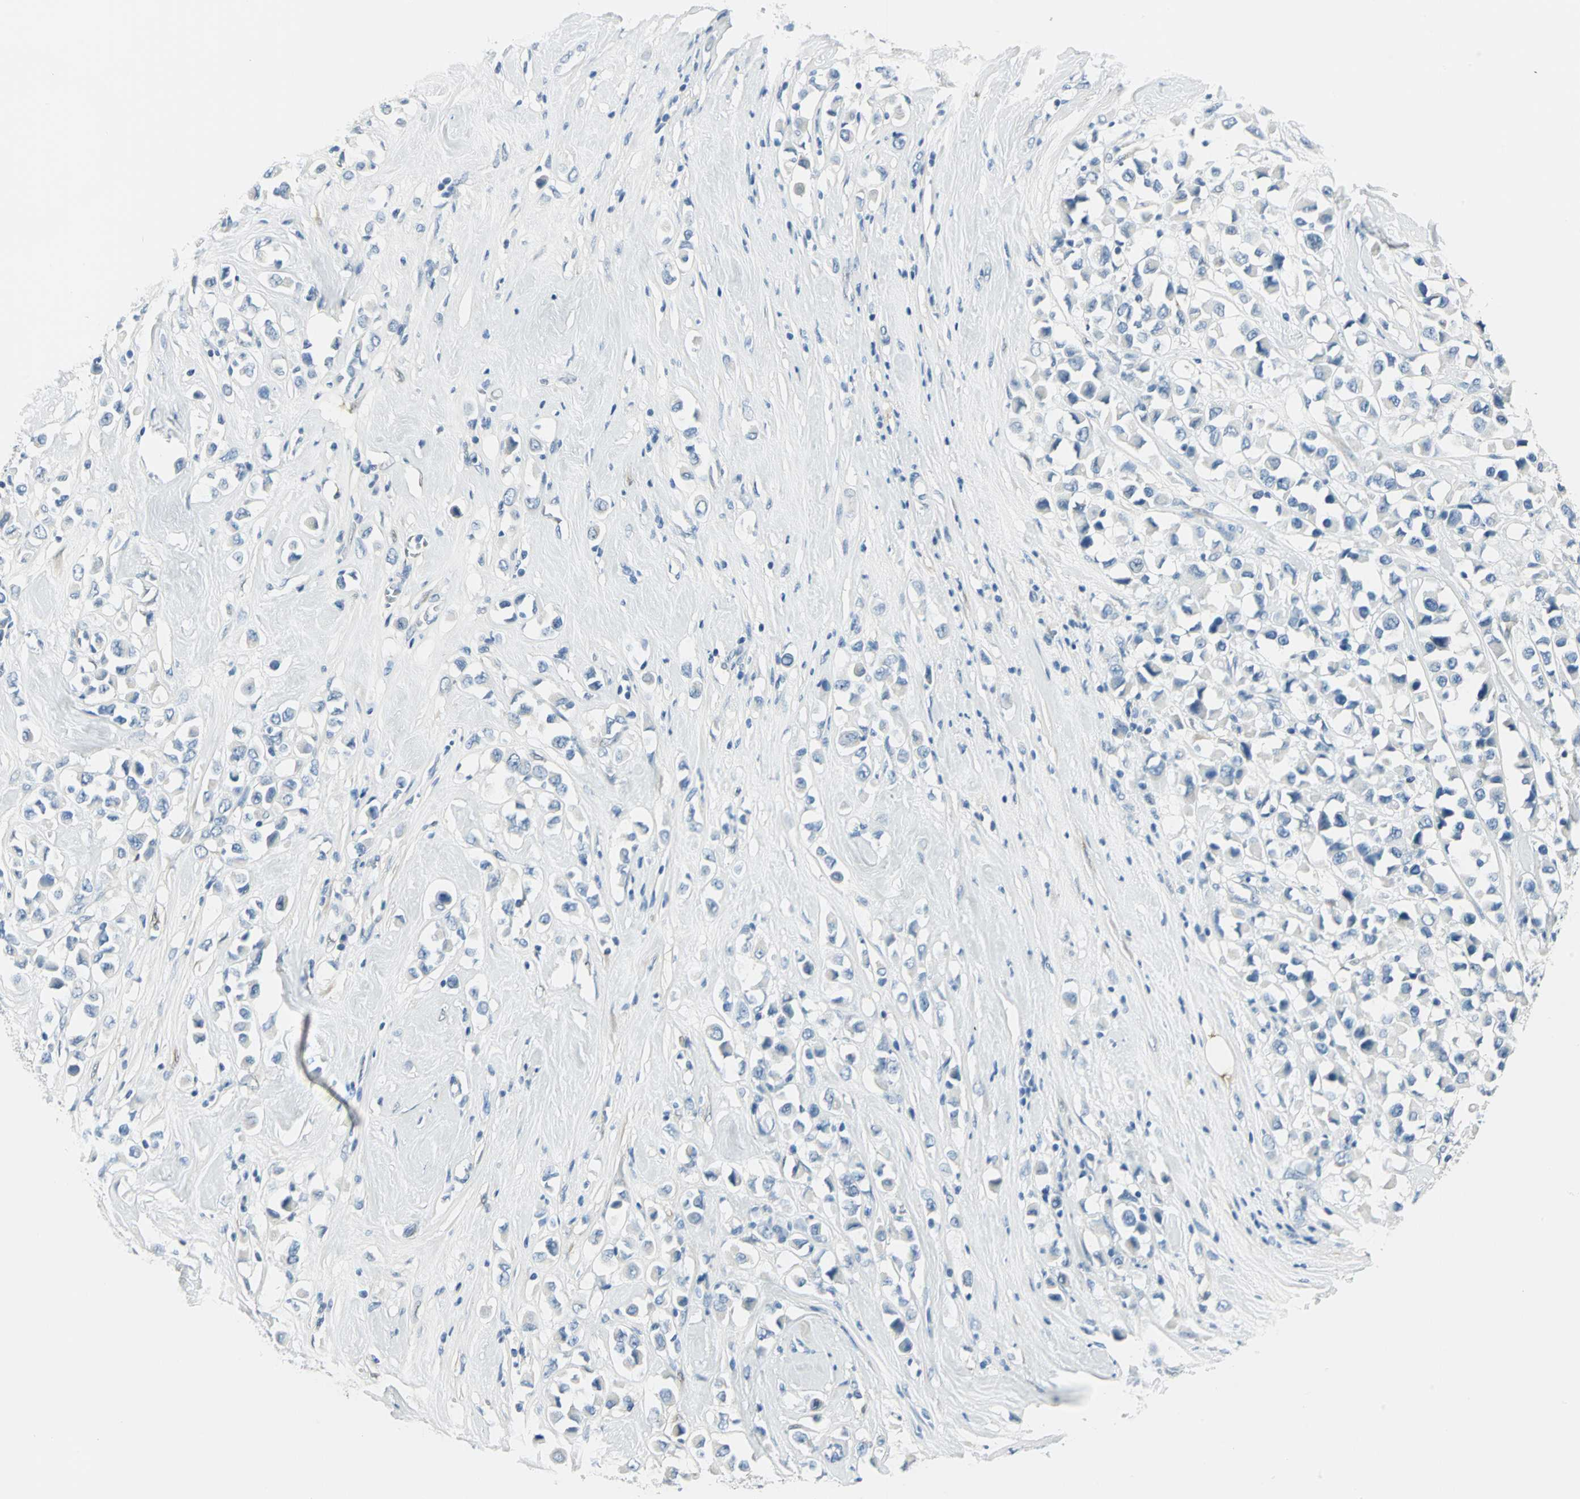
{"staining": {"intensity": "negative", "quantity": "none", "location": "none"}, "tissue": "breast cancer", "cell_type": "Tumor cells", "image_type": "cancer", "snomed": [{"axis": "morphology", "description": "Duct carcinoma"}, {"axis": "topography", "description": "Breast"}], "caption": "Human invasive ductal carcinoma (breast) stained for a protein using IHC reveals no staining in tumor cells.", "gene": "UCHL1", "patient": {"sex": "female", "age": 61}}